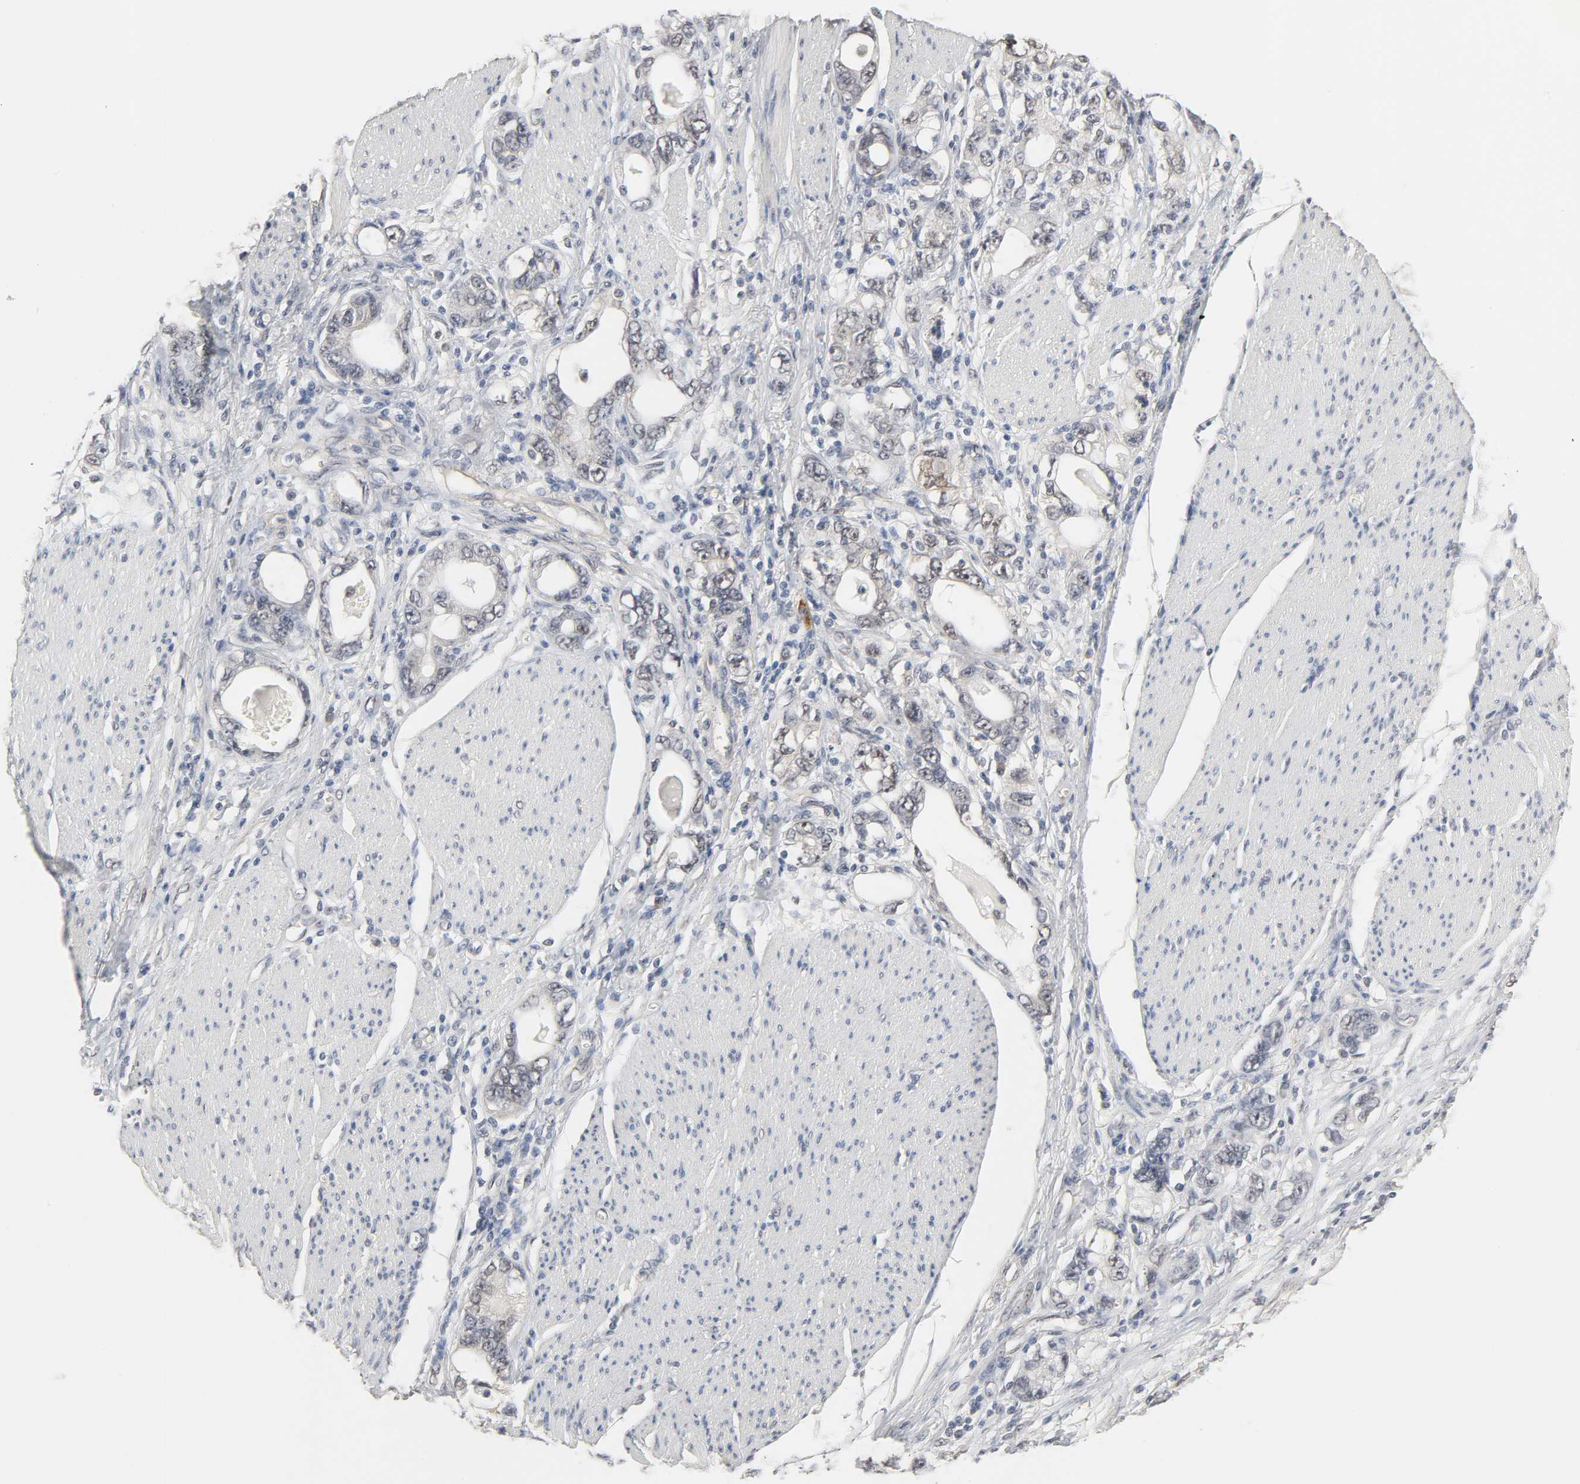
{"staining": {"intensity": "moderate", "quantity": "25%-75%", "location": "cytoplasmic/membranous"}, "tissue": "stomach cancer", "cell_type": "Tumor cells", "image_type": "cancer", "snomed": [{"axis": "morphology", "description": "Adenocarcinoma, NOS"}, {"axis": "topography", "description": "Stomach, lower"}], "caption": "A micrograph of stomach cancer (adenocarcinoma) stained for a protein displays moderate cytoplasmic/membranous brown staining in tumor cells.", "gene": "ACSS2", "patient": {"sex": "female", "age": 93}}